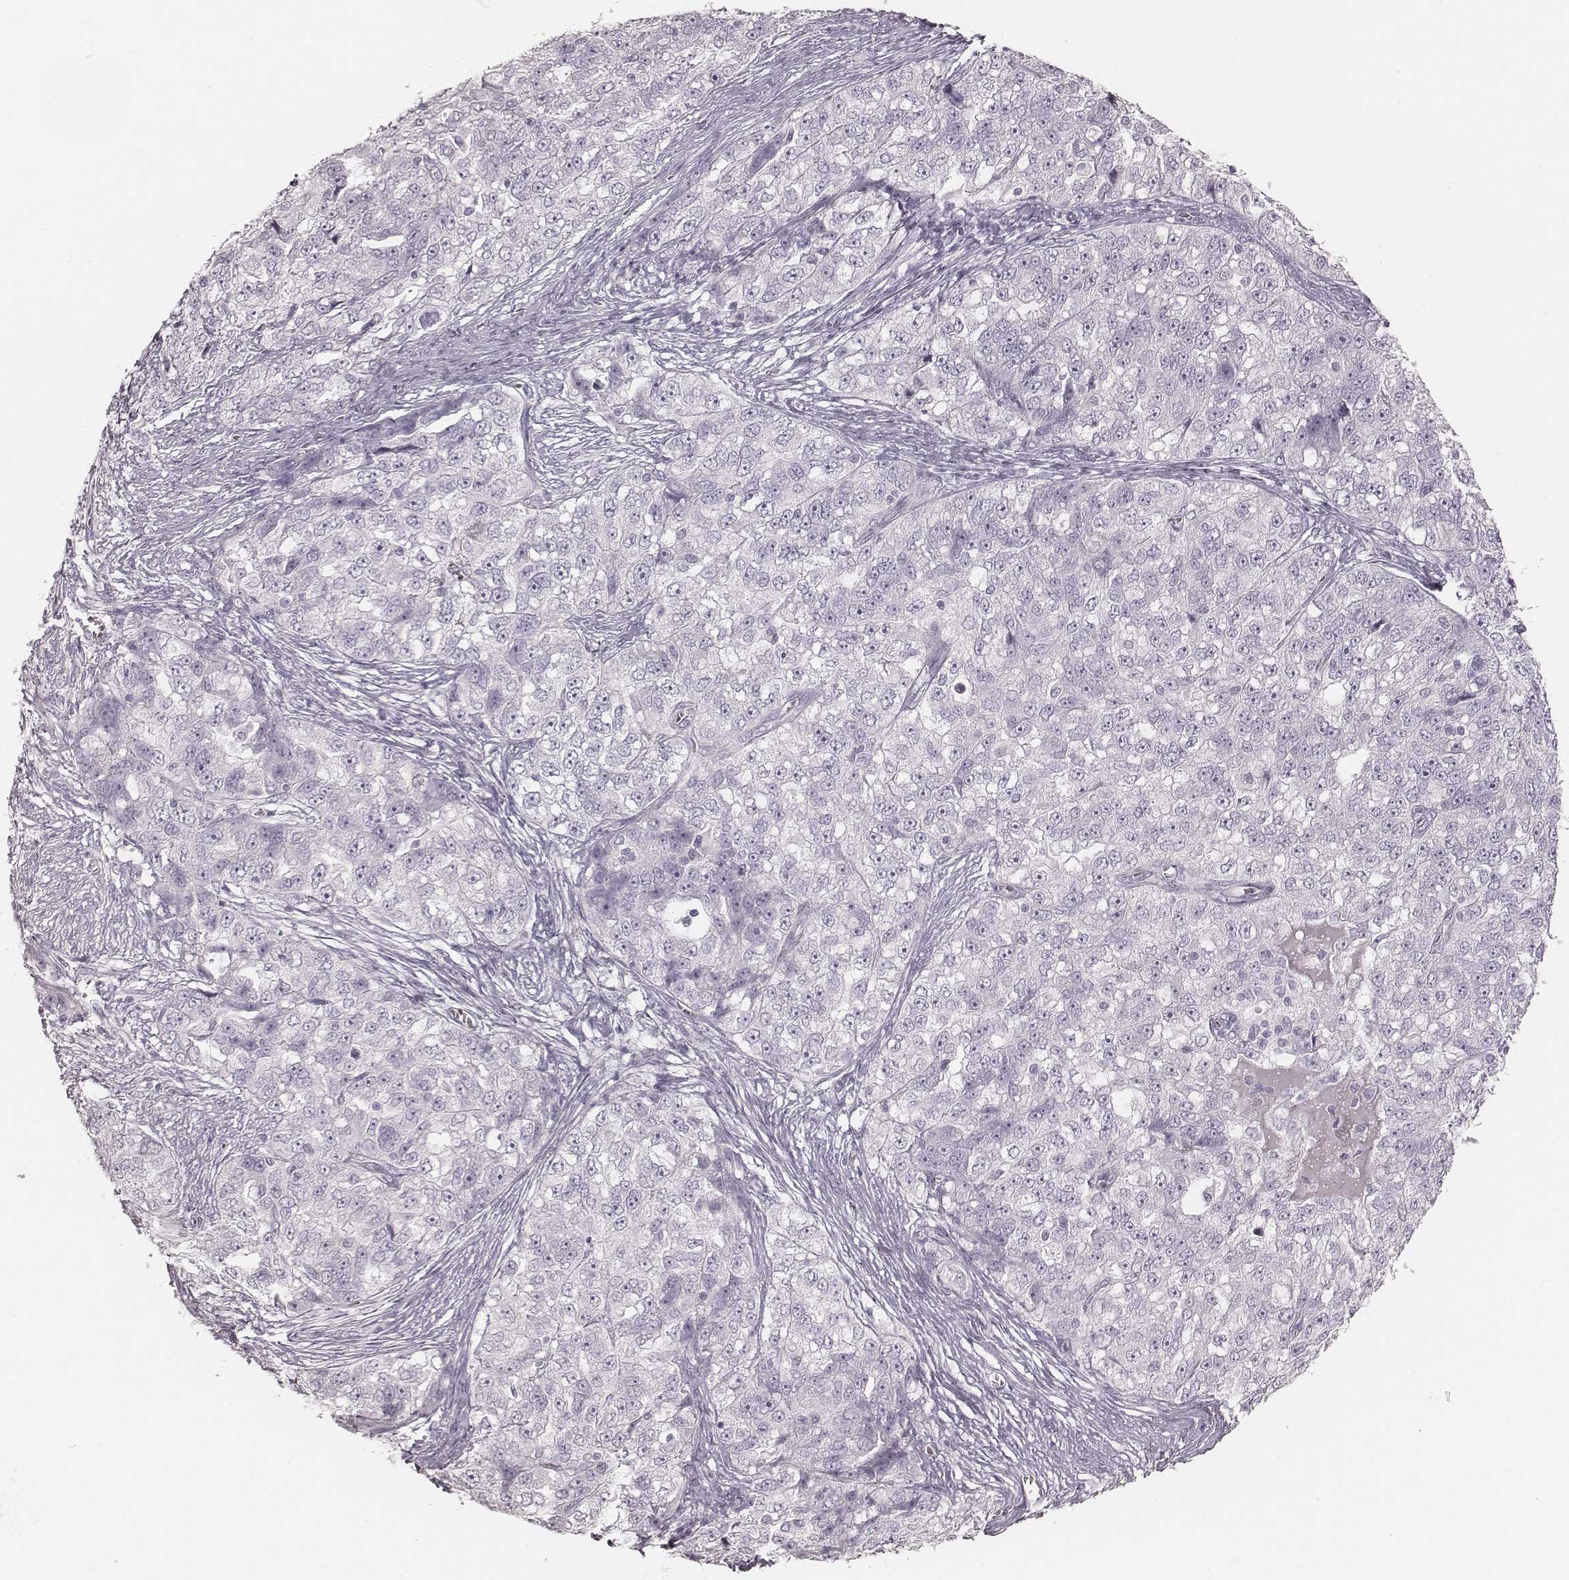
{"staining": {"intensity": "negative", "quantity": "none", "location": "none"}, "tissue": "ovarian cancer", "cell_type": "Tumor cells", "image_type": "cancer", "snomed": [{"axis": "morphology", "description": "Cystadenocarcinoma, serous, NOS"}, {"axis": "topography", "description": "Ovary"}], "caption": "This is an IHC histopathology image of serous cystadenocarcinoma (ovarian). There is no positivity in tumor cells.", "gene": "KRT82", "patient": {"sex": "female", "age": 51}}